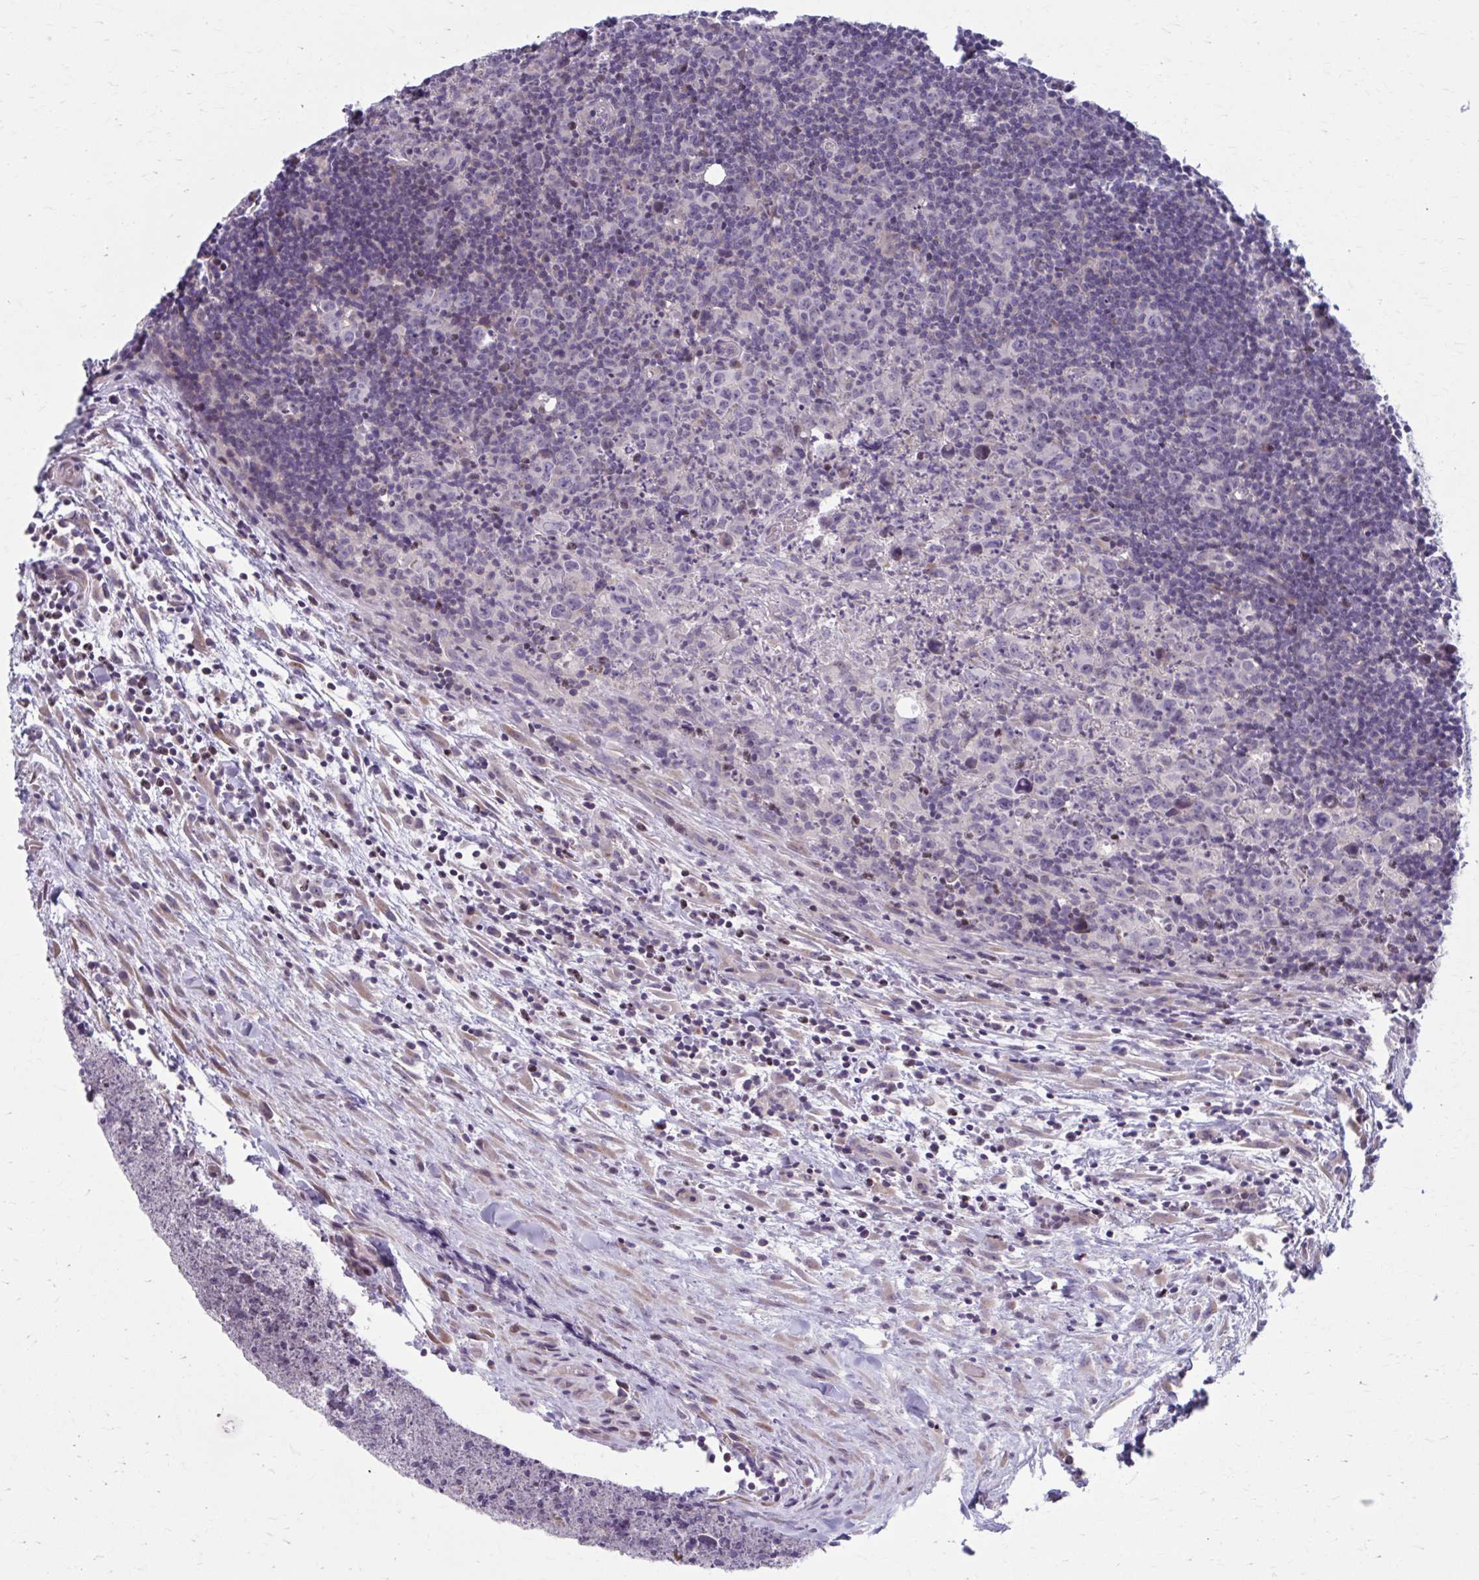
{"staining": {"intensity": "negative", "quantity": "none", "location": "none"}, "tissue": "lymphoma", "cell_type": "Tumor cells", "image_type": "cancer", "snomed": [{"axis": "morphology", "description": "Hodgkin's disease, NOS"}, {"axis": "topography", "description": "Lymph node"}], "caption": "Immunohistochemistry (IHC) image of neoplastic tissue: human lymphoma stained with DAB (3,3'-diaminobenzidine) reveals no significant protein positivity in tumor cells.", "gene": "CHST3", "patient": {"sex": "female", "age": 18}}